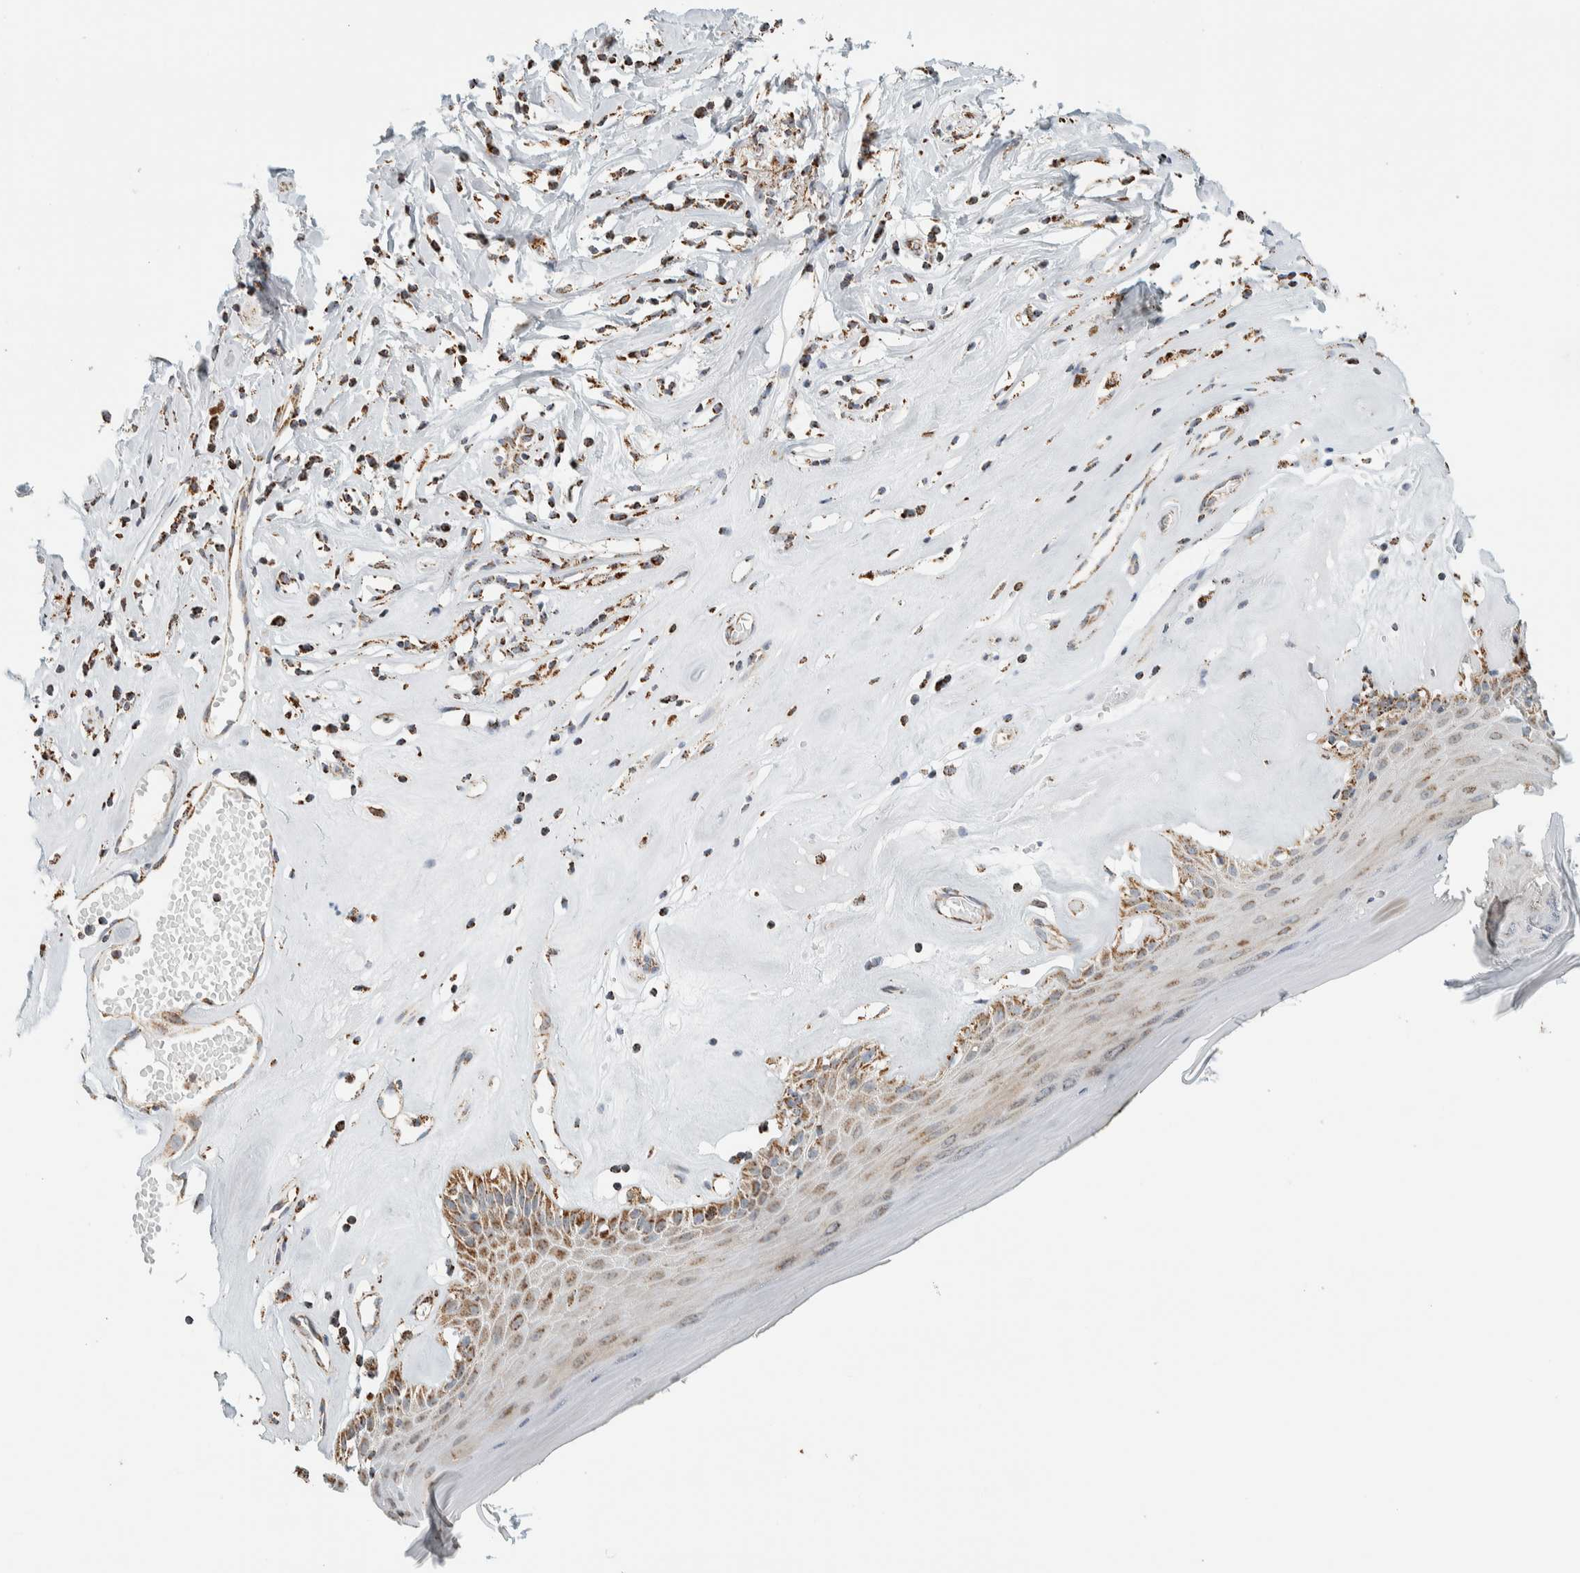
{"staining": {"intensity": "moderate", "quantity": ">75%", "location": "cytoplasmic/membranous"}, "tissue": "skin", "cell_type": "Epidermal cells", "image_type": "normal", "snomed": [{"axis": "morphology", "description": "Normal tissue, NOS"}, {"axis": "morphology", "description": "Inflammation, NOS"}, {"axis": "topography", "description": "Vulva"}], "caption": "High-power microscopy captured an immunohistochemistry (IHC) photomicrograph of benign skin, revealing moderate cytoplasmic/membranous positivity in approximately >75% of epidermal cells. (DAB (3,3'-diaminobenzidine) IHC, brown staining for protein, blue staining for nuclei).", "gene": "ZNF454", "patient": {"sex": "female", "age": 84}}